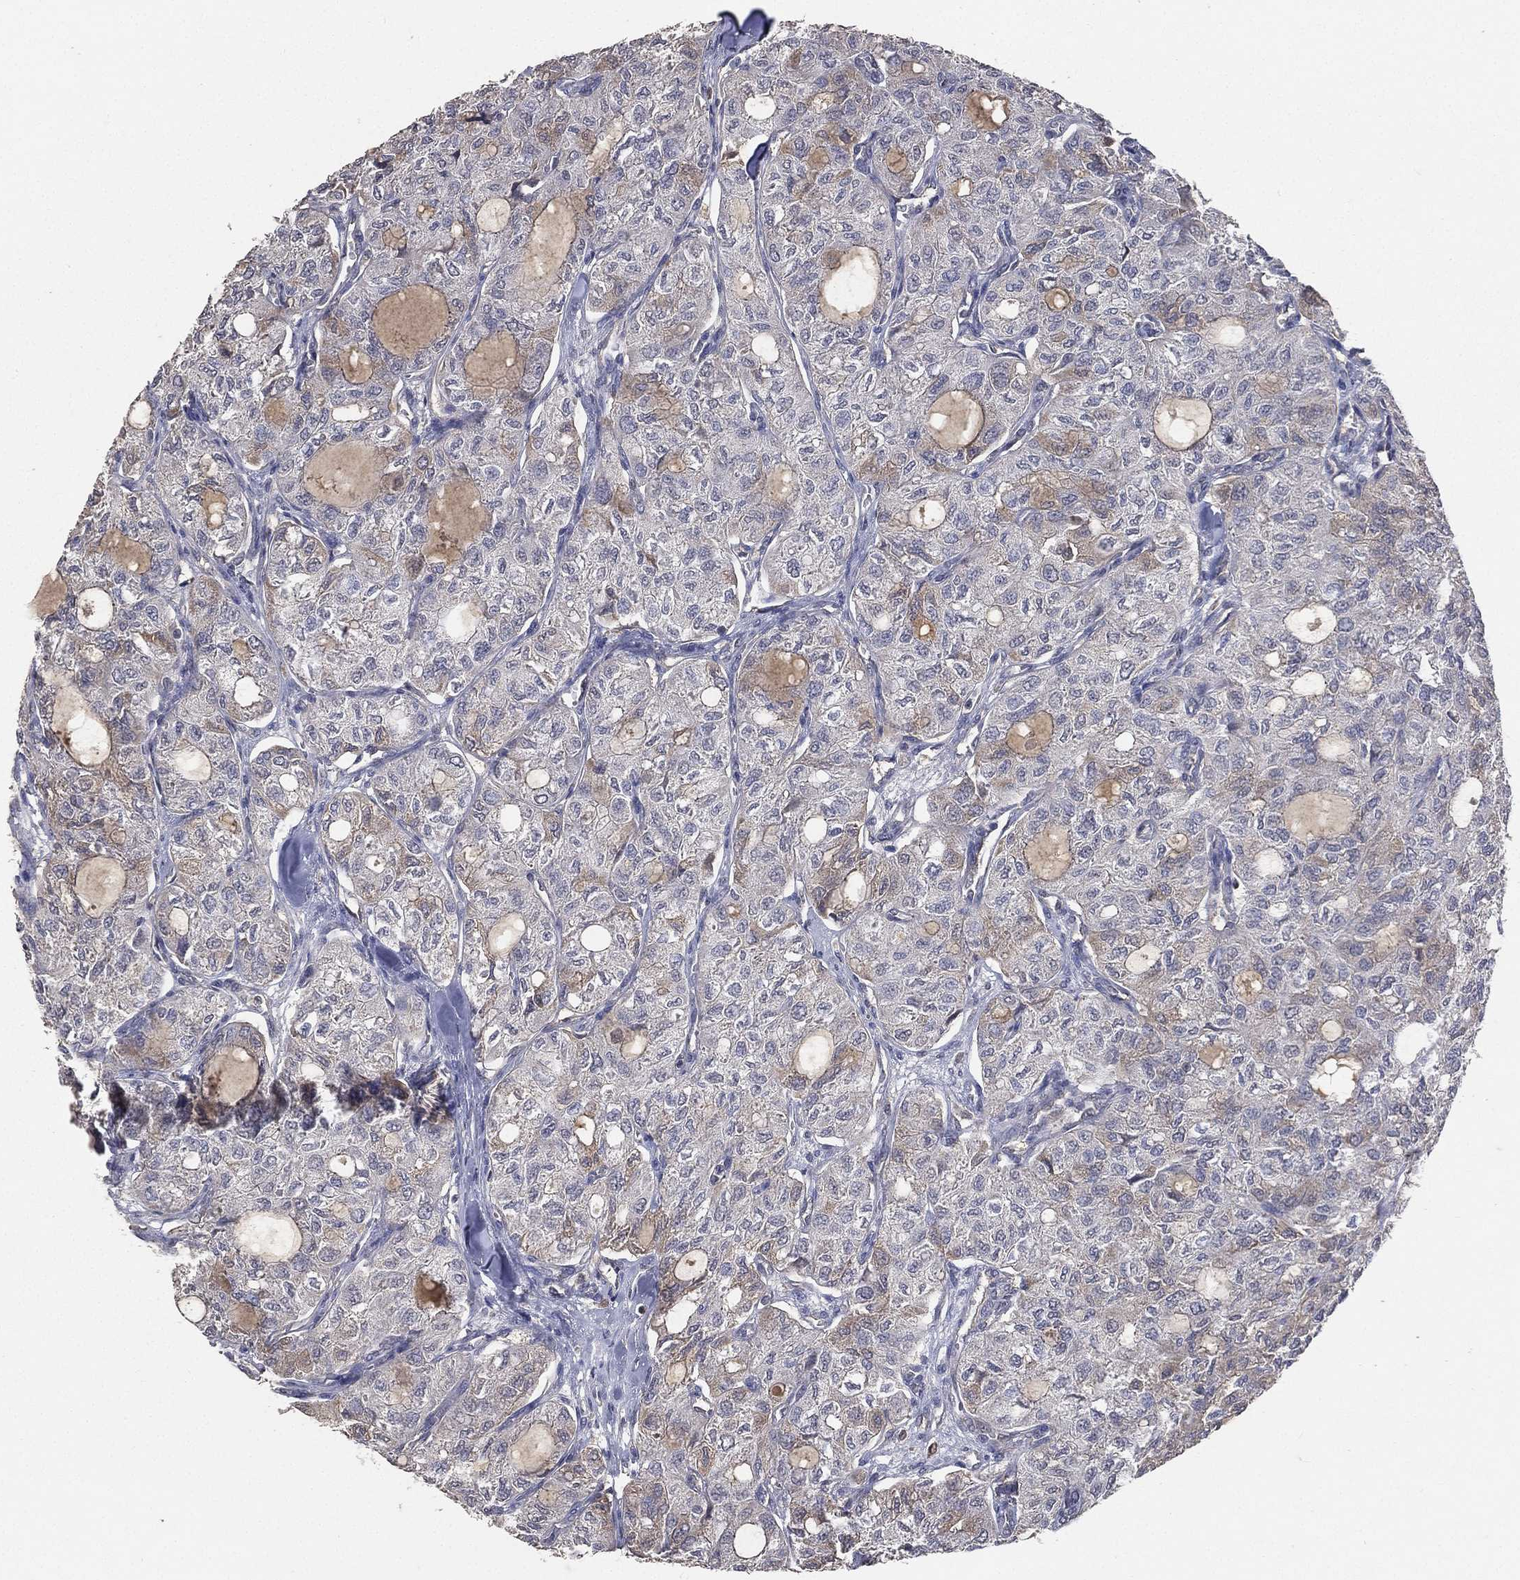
{"staining": {"intensity": "weak", "quantity": "<25%", "location": "cytoplasmic/membranous"}, "tissue": "thyroid cancer", "cell_type": "Tumor cells", "image_type": "cancer", "snomed": [{"axis": "morphology", "description": "Follicular adenoma carcinoma, NOS"}, {"axis": "topography", "description": "Thyroid gland"}], "caption": "Immunohistochemistry (IHC) image of human follicular adenoma carcinoma (thyroid) stained for a protein (brown), which shows no expression in tumor cells.", "gene": "SNAP25", "patient": {"sex": "male", "age": 75}}